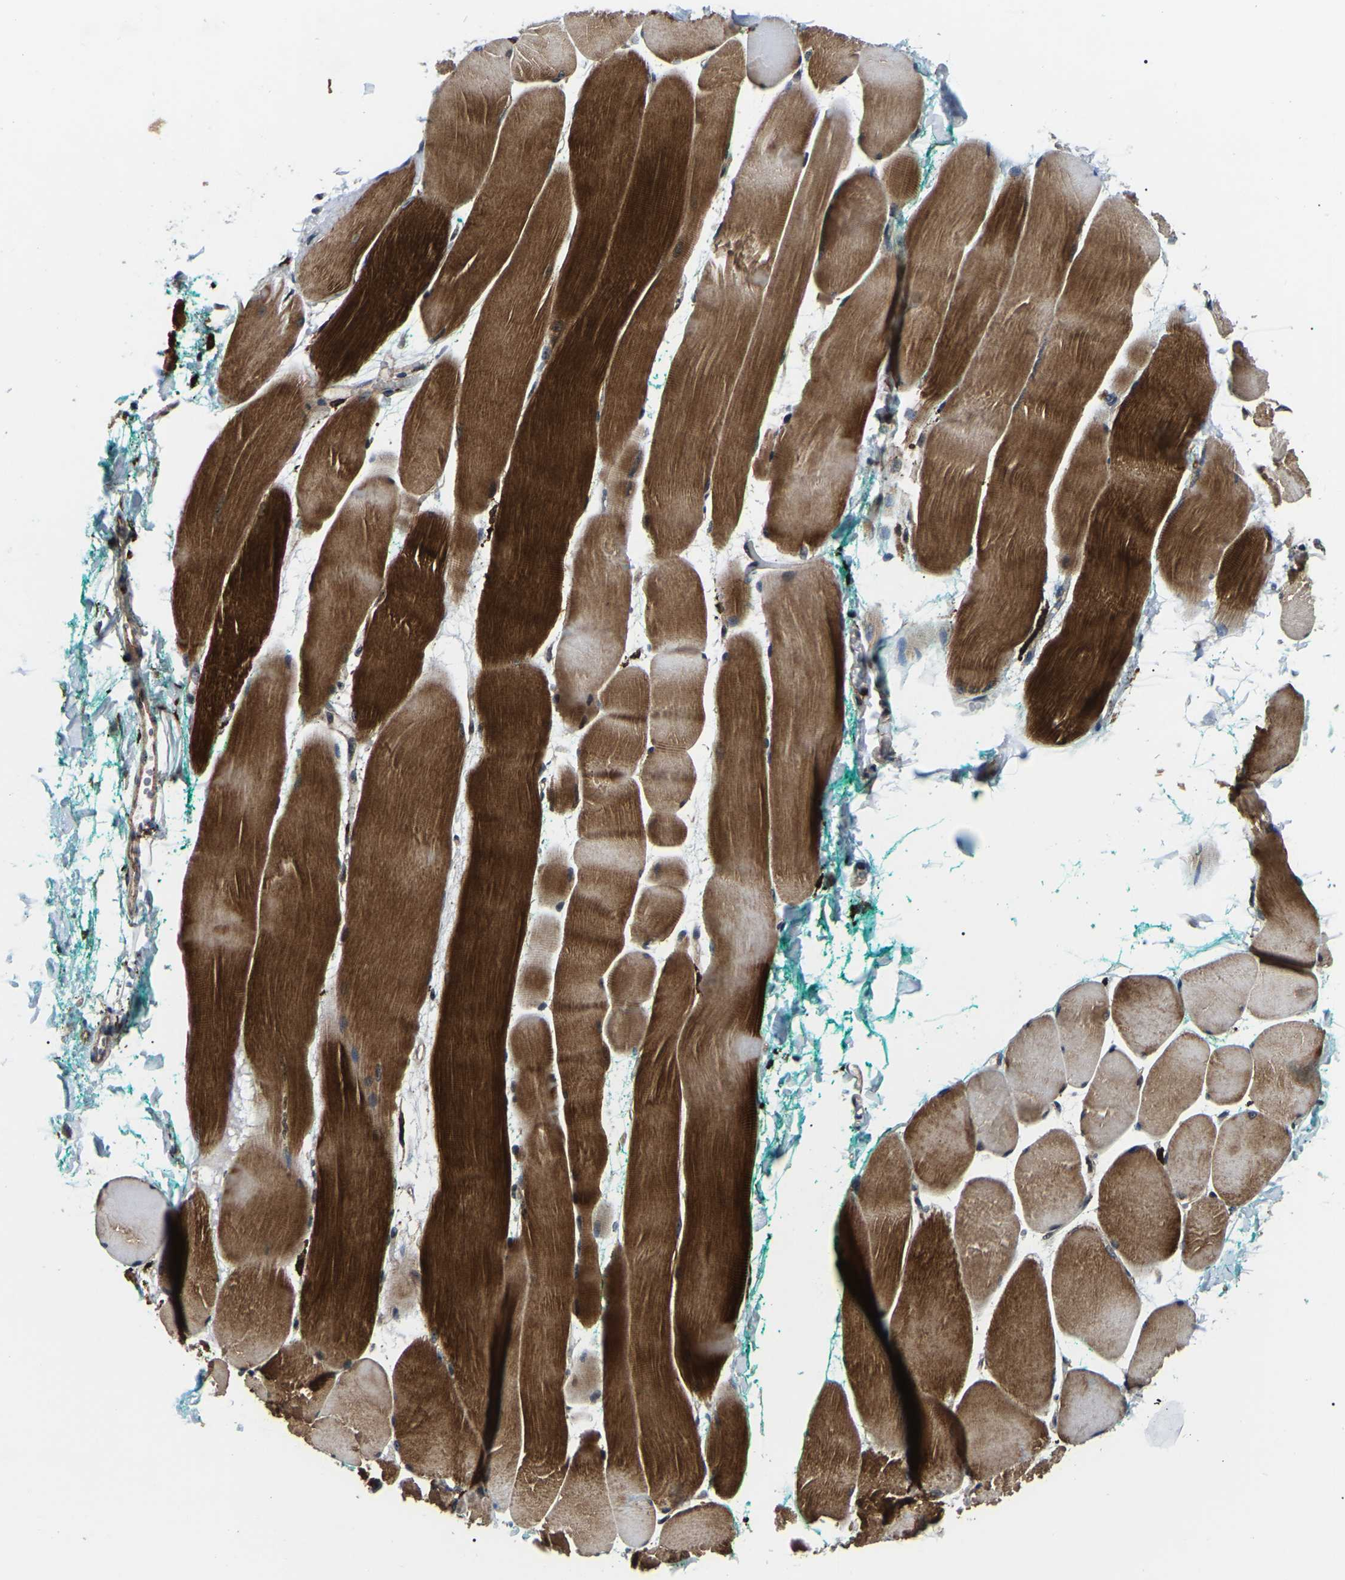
{"staining": {"intensity": "strong", "quantity": ">75%", "location": "cytoplasmic/membranous"}, "tissue": "skeletal muscle", "cell_type": "Myocytes", "image_type": "normal", "snomed": [{"axis": "morphology", "description": "Normal tissue, NOS"}, {"axis": "morphology", "description": "Squamous cell carcinoma, NOS"}, {"axis": "topography", "description": "Skeletal muscle"}], "caption": "Immunohistochemistry (DAB (3,3'-diaminobenzidine)) staining of unremarkable skeletal muscle demonstrates strong cytoplasmic/membranous protein expression in about >75% of myocytes. The protein of interest is stained brown, and the nuclei are stained in blue (DAB IHC with brightfield microscopy, high magnification).", "gene": "RRP1B", "patient": {"sex": "male", "age": 51}}